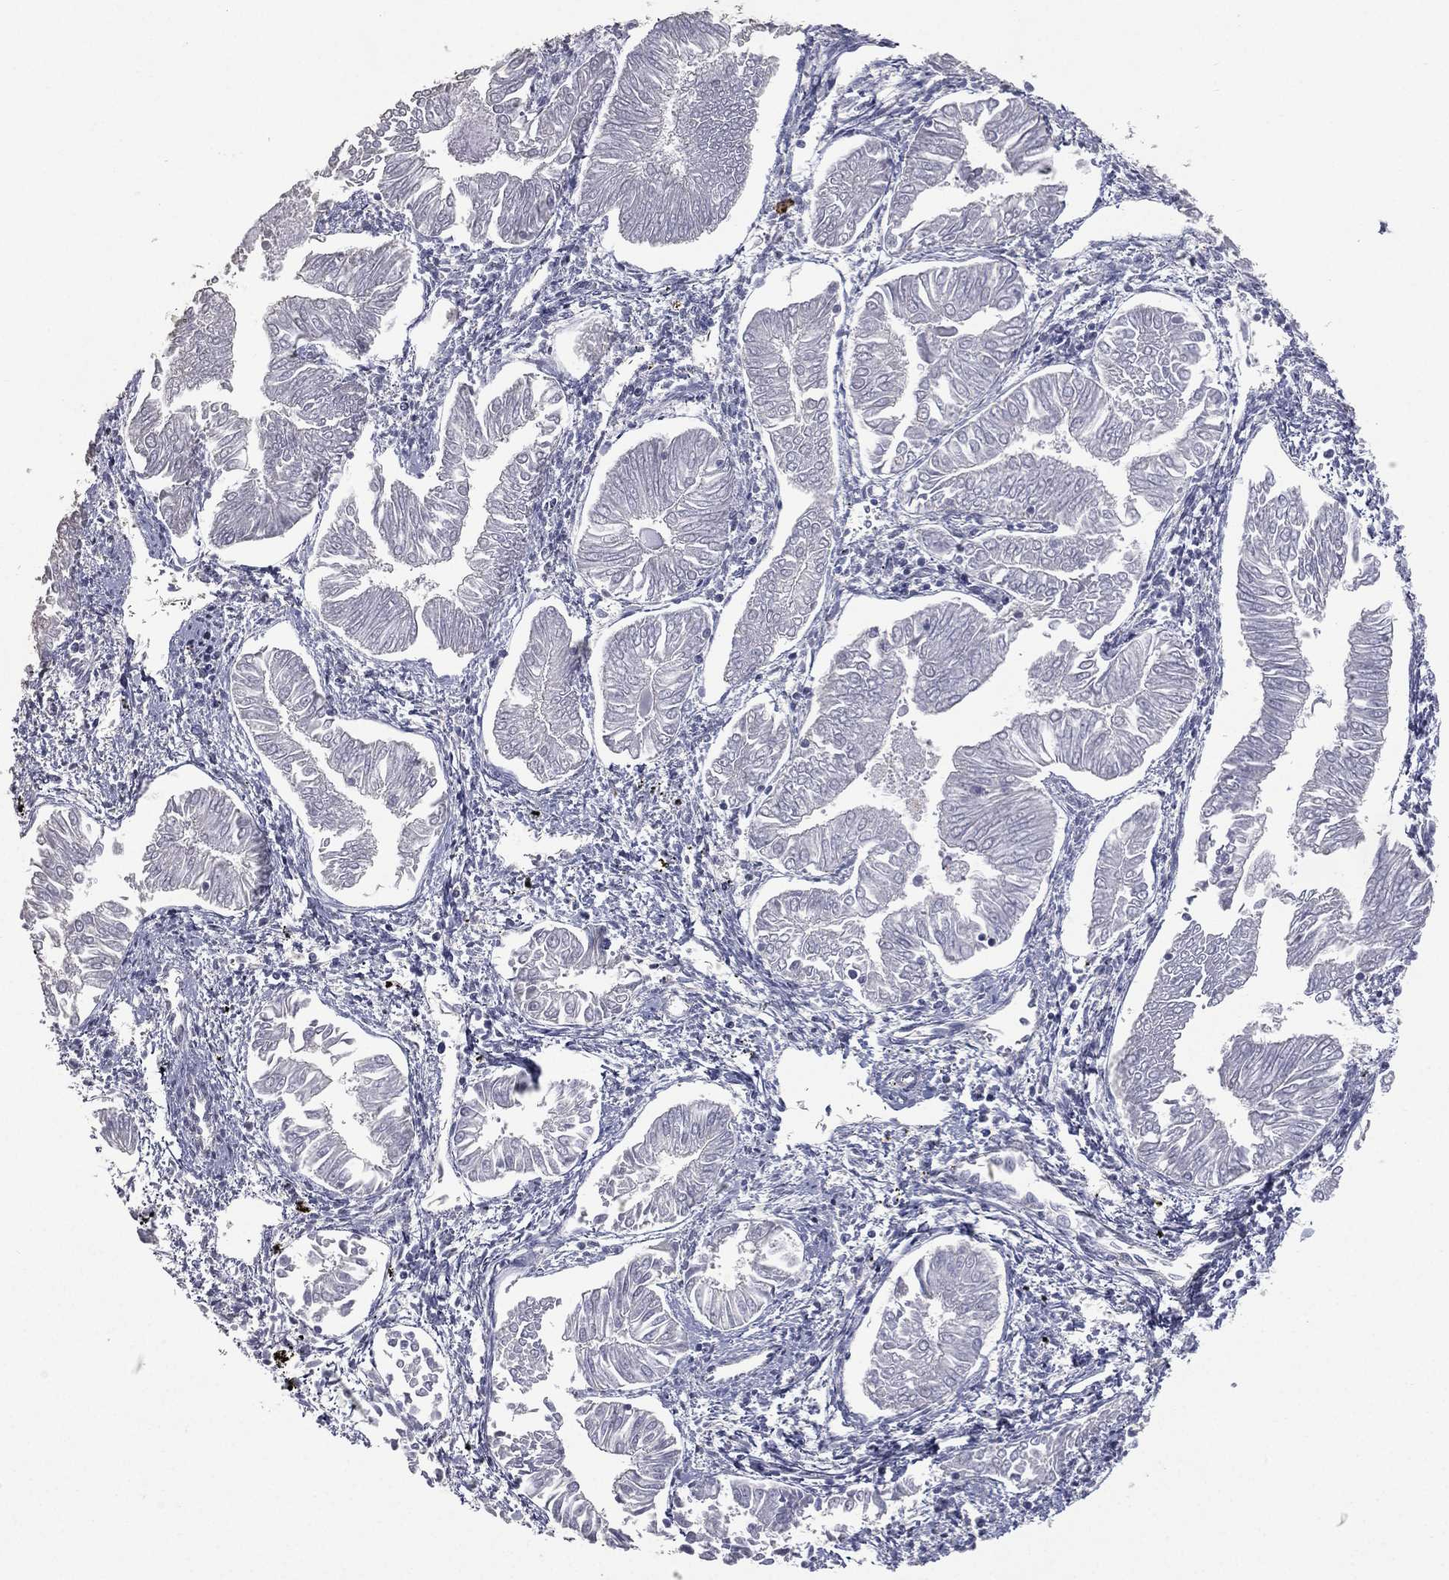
{"staining": {"intensity": "negative", "quantity": "none", "location": "none"}, "tissue": "endometrial cancer", "cell_type": "Tumor cells", "image_type": "cancer", "snomed": [{"axis": "morphology", "description": "Adenocarcinoma, NOS"}, {"axis": "topography", "description": "Endometrium"}], "caption": "This histopathology image is of endometrial cancer stained with immunohistochemistry (IHC) to label a protein in brown with the nuclei are counter-stained blue. There is no staining in tumor cells. Brightfield microscopy of immunohistochemistry stained with DAB (brown) and hematoxylin (blue), captured at high magnification.", "gene": "ESX1", "patient": {"sex": "female", "age": 53}}